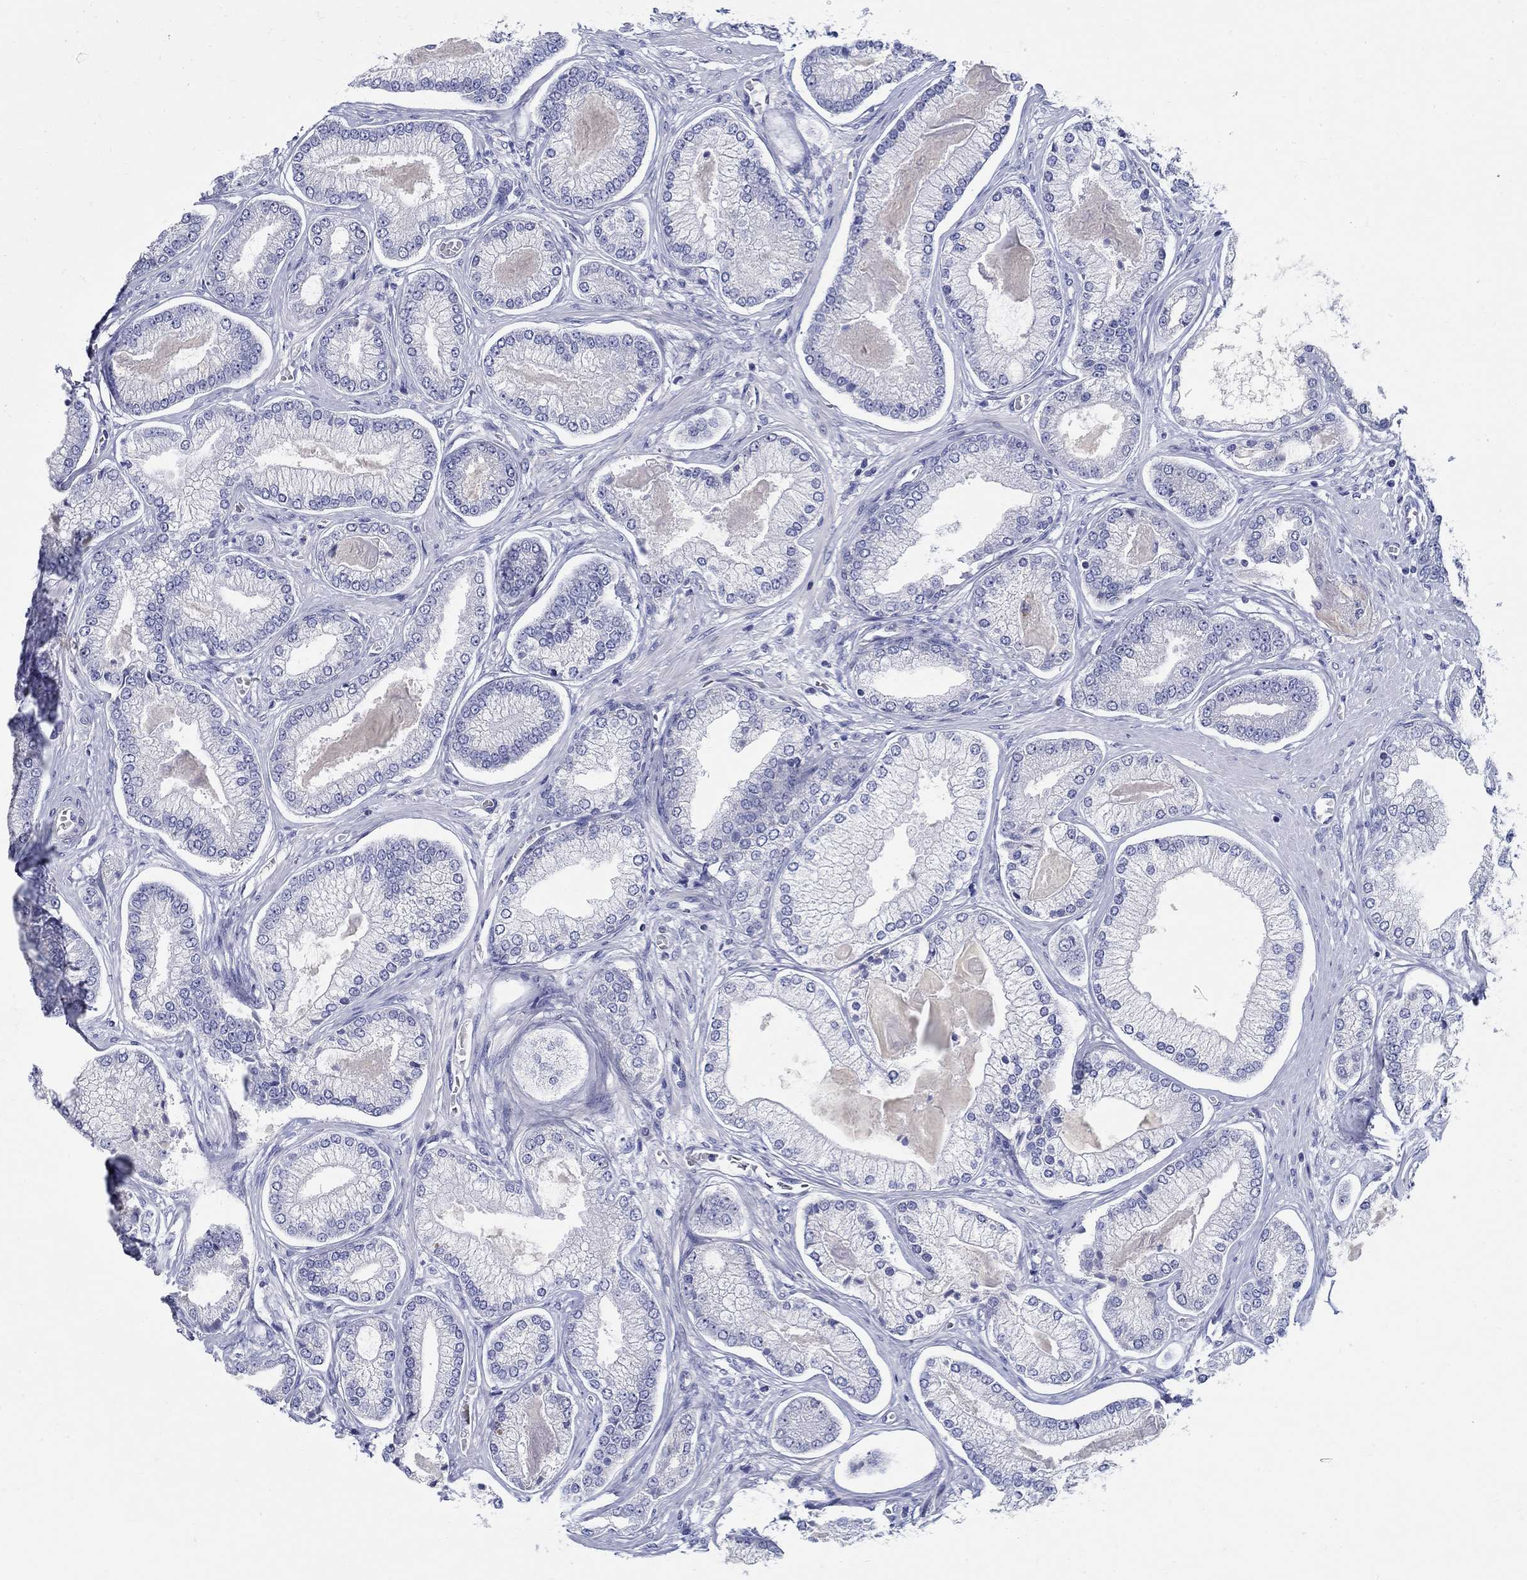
{"staining": {"intensity": "negative", "quantity": "none", "location": "none"}, "tissue": "prostate cancer", "cell_type": "Tumor cells", "image_type": "cancer", "snomed": [{"axis": "morphology", "description": "Adenocarcinoma, Low grade"}, {"axis": "topography", "description": "Prostate"}], "caption": "This is a histopathology image of immunohistochemistry staining of prostate cancer, which shows no staining in tumor cells.", "gene": "CRYGD", "patient": {"sex": "male", "age": 57}}